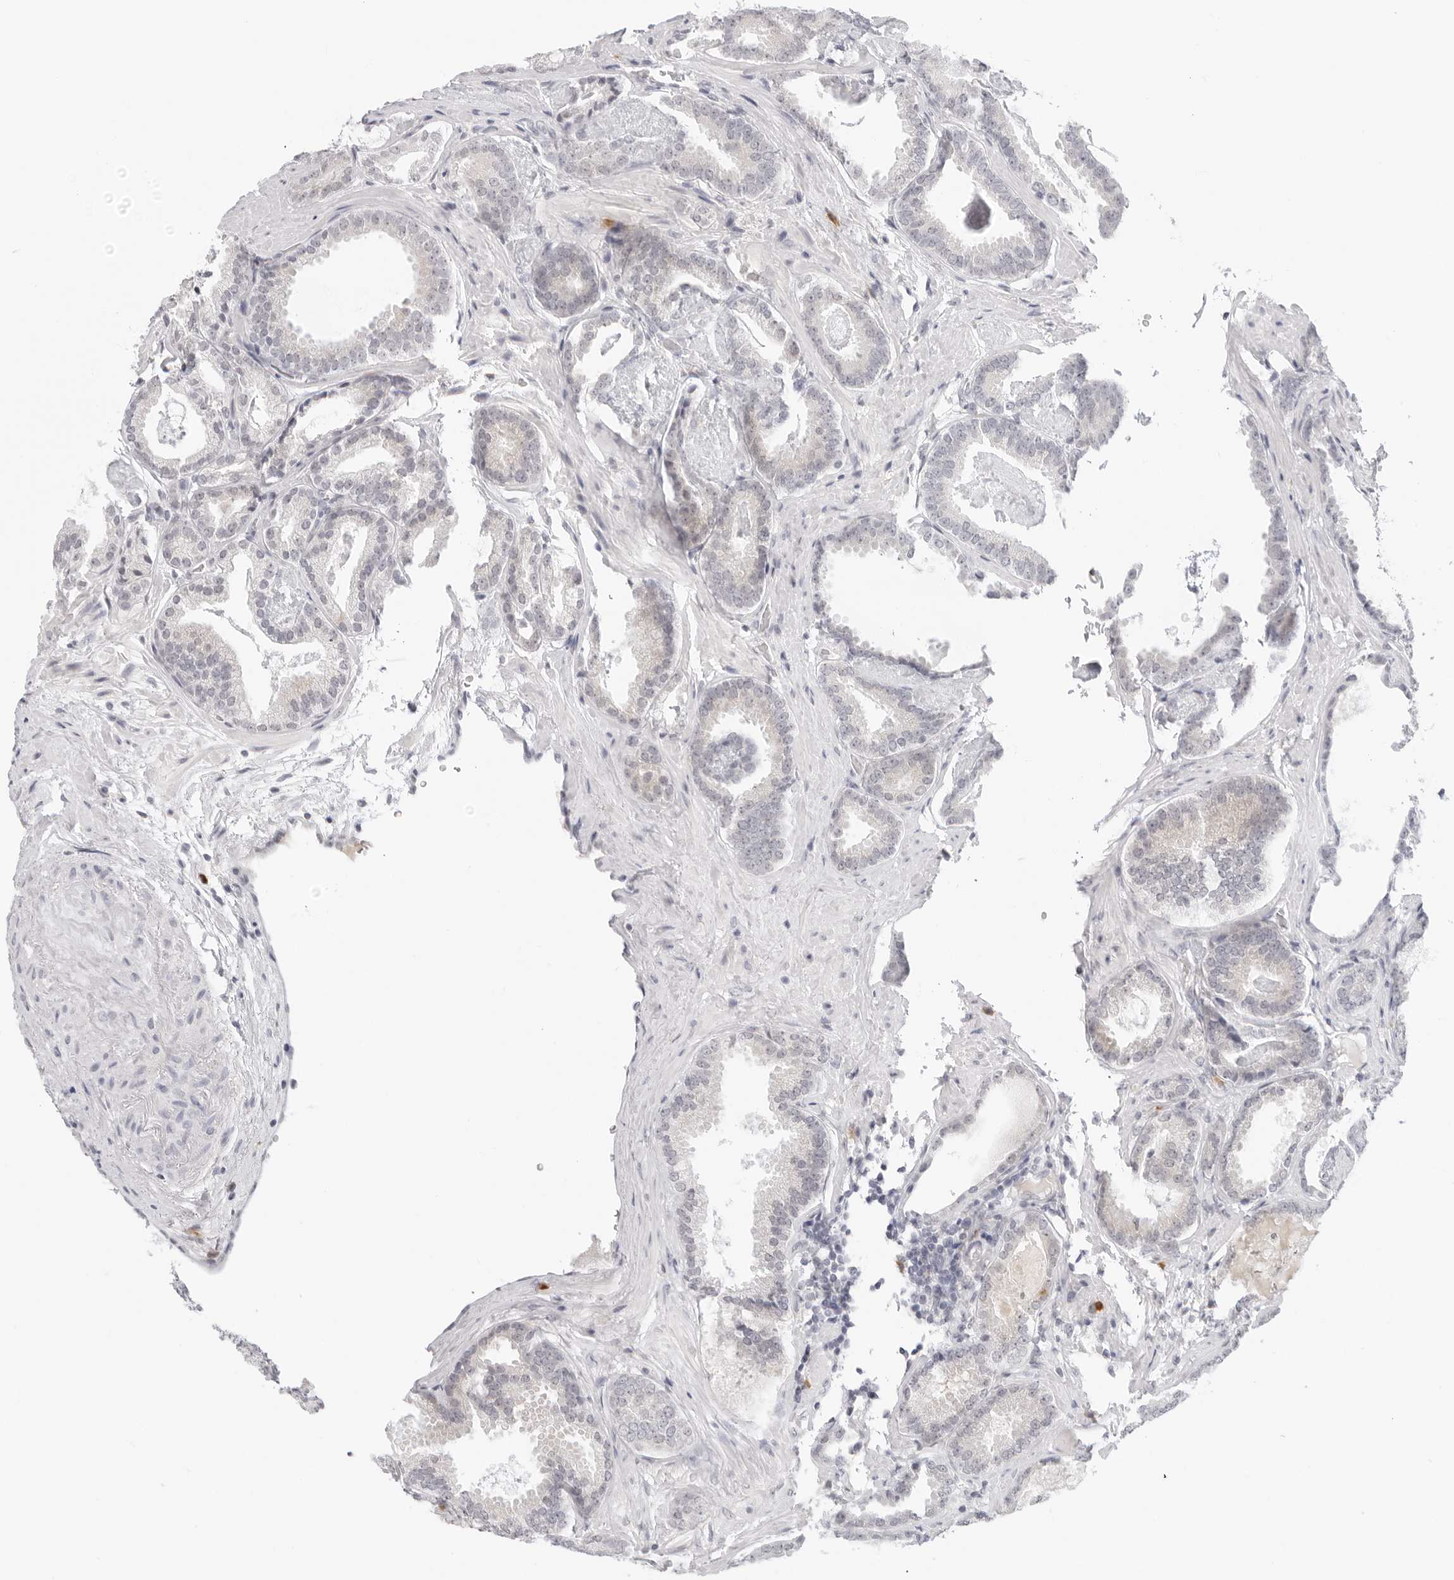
{"staining": {"intensity": "negative", "quantity": "none", "location": "none"}, "tissue": "prostate cancer", "cell_type": "Tumor cells", "image_type": "cancer", "snomed": [{"axis": "morphology", "description": "Adenocarcinoma, Low grade"}, {"axis": "topography", "description": "Prostate"}], "caption": "This is an immunohistochemistry histopathology image of prostate cancer (adenocarcinoma (low-grade)). There is no expression in tumor cells.", "gene": "EDN2", "patient": {"sex": "male", "age": 71}}